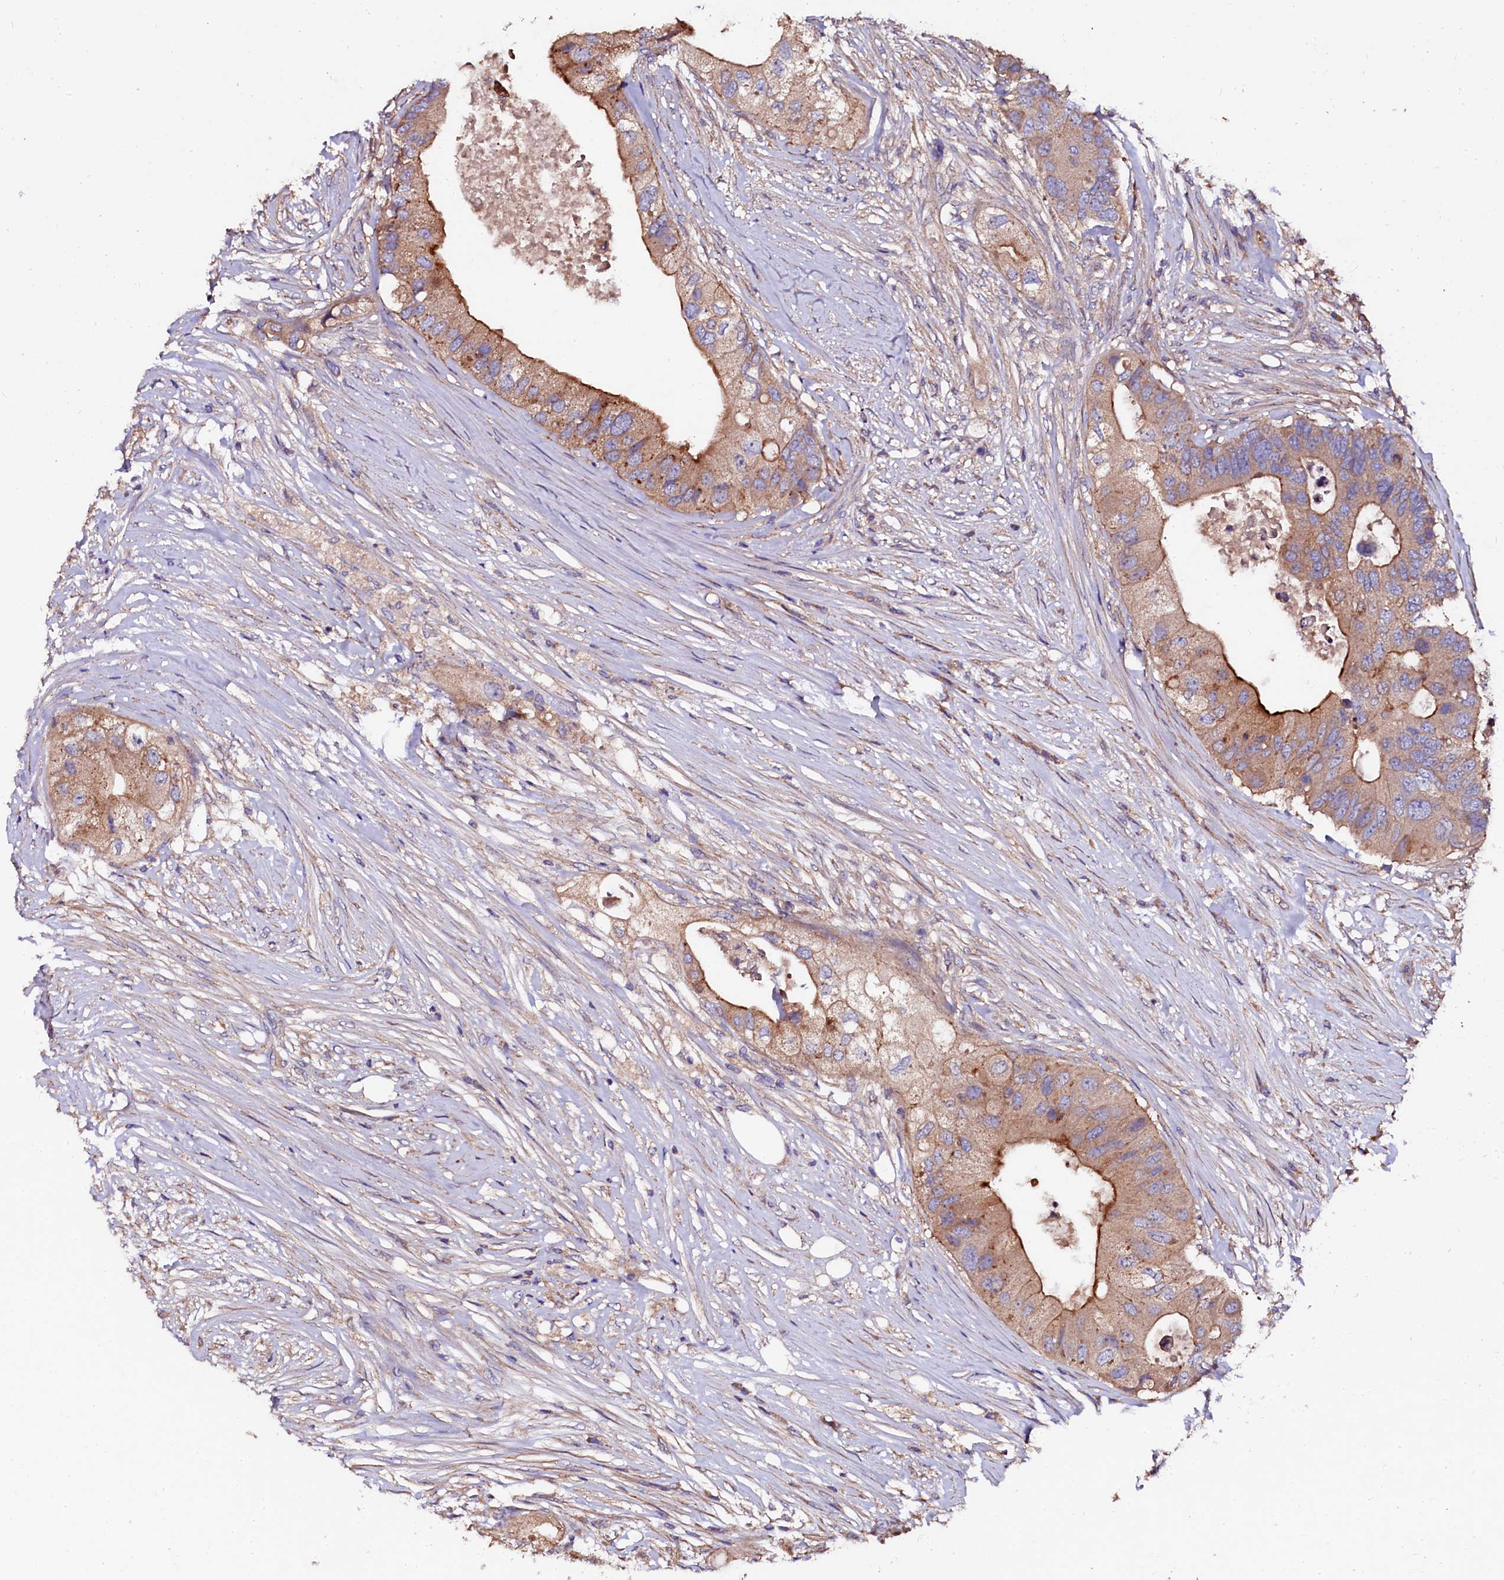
{"staining": {"intensity": "moderate", "quantity": ">75%", "location": "cytoplasmic/membranous"}, "tissue": "colorectal cancer", "cell_type": "Tumor cells", "image_type": "cancer", "snomed": [{"axis": "morphology", "description": "Adenocarcinoma, NOS"}, {"axis": "topography", "description": "Colon"}], "caption": "High-magnification brightfield microscopy of colorectal adenocarcinoma stained with DAB (brown) and counterstained with hematoxylin (blue). tumor cells exhibit moderate cytoplasmic/membranous expression is identified in about>75% of cells.", "gene": "APPL2", "patient": {"sex": "male", "age": 71}}